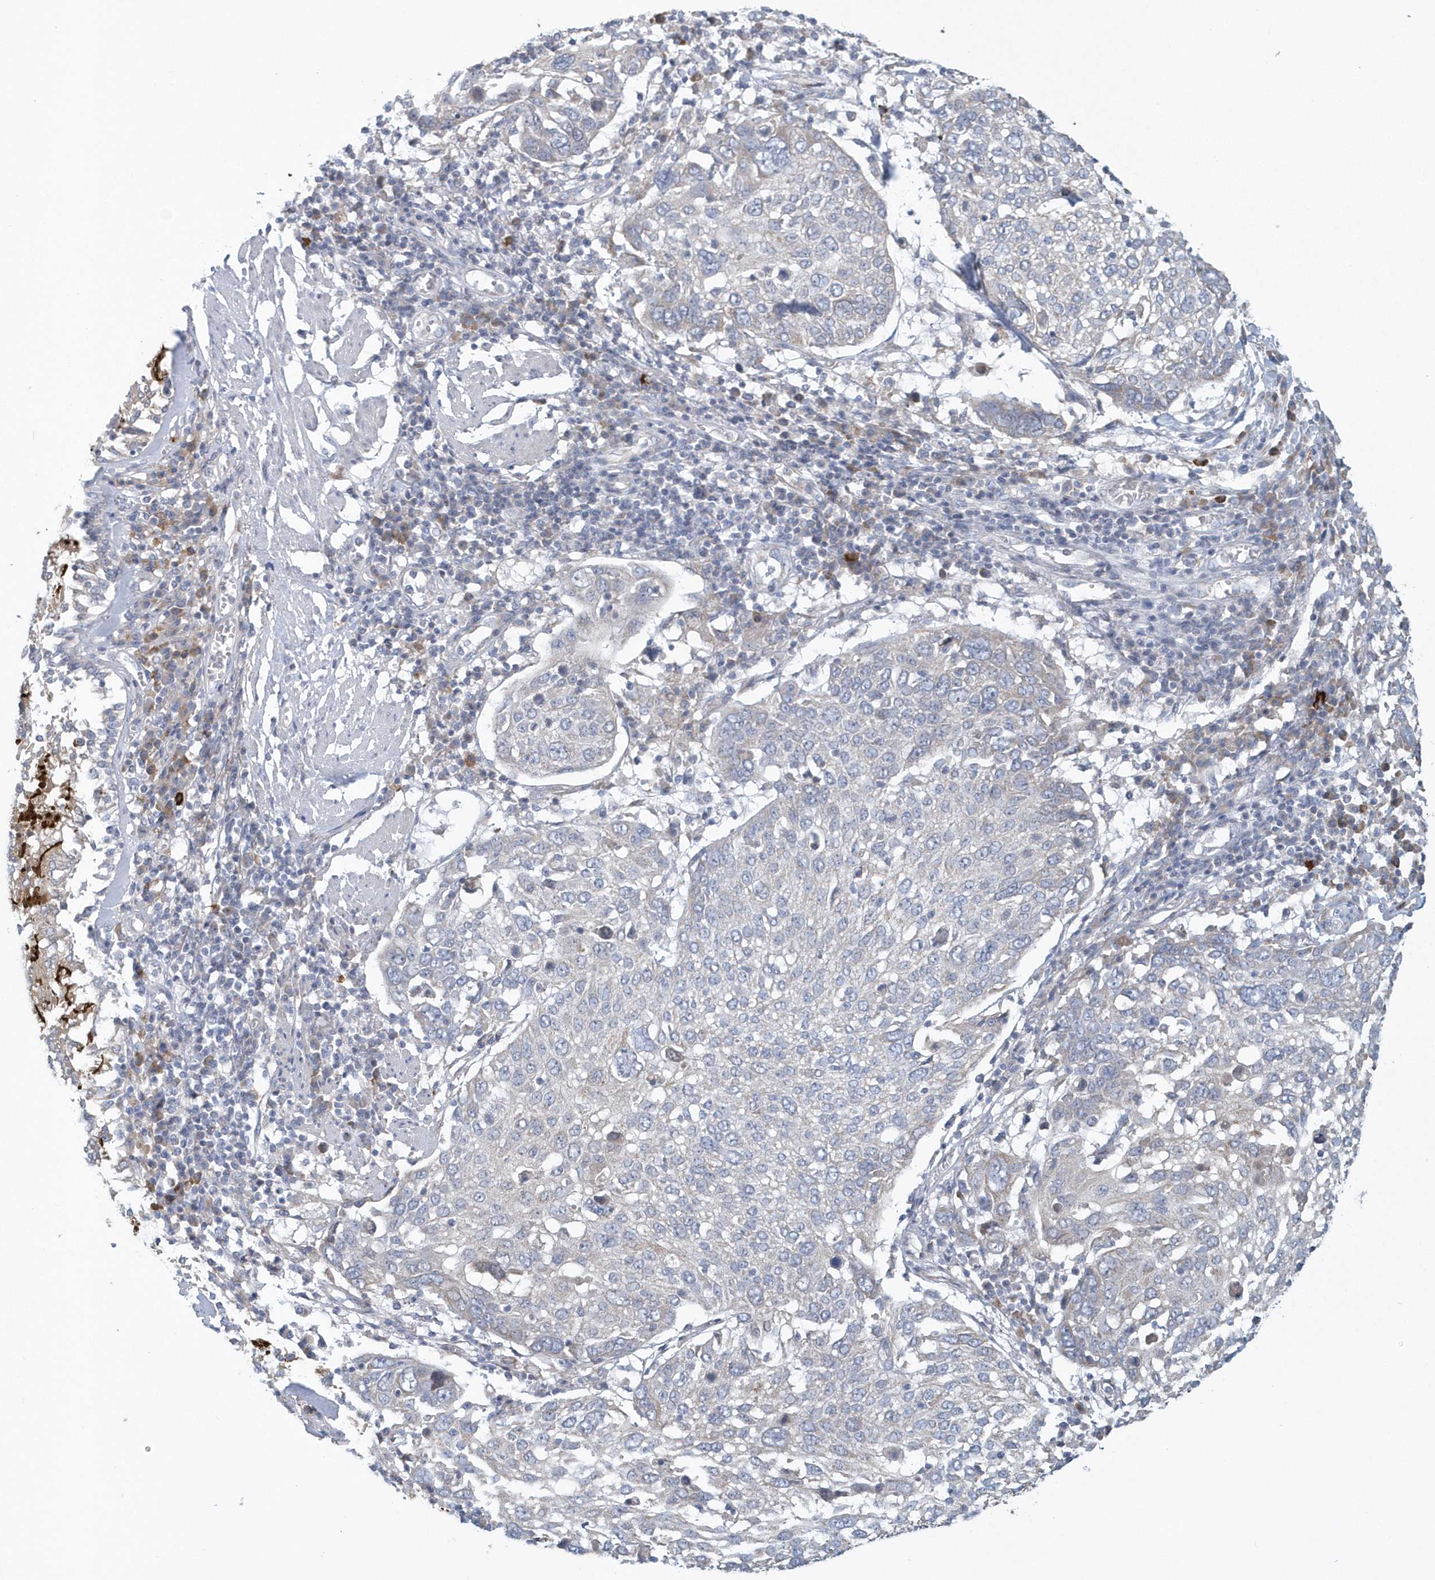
{"staining": {"intensity": "negative", "quantity": "none", "location": "none"}, "tissue": "lung cancer", "cell_type": "Tumor cells", "image_type": "cancer", "snomed": [{"axis": "morphology", "description": "Squamous cell carcinoma, NOS"}, {"axis": "topography", "description": "Lung"}], "caption": "Tumor cells are negative for brown protein staining in lung cancer.", "gene": "SPATA18", "patient": {"sex": "male", "age": 65}}